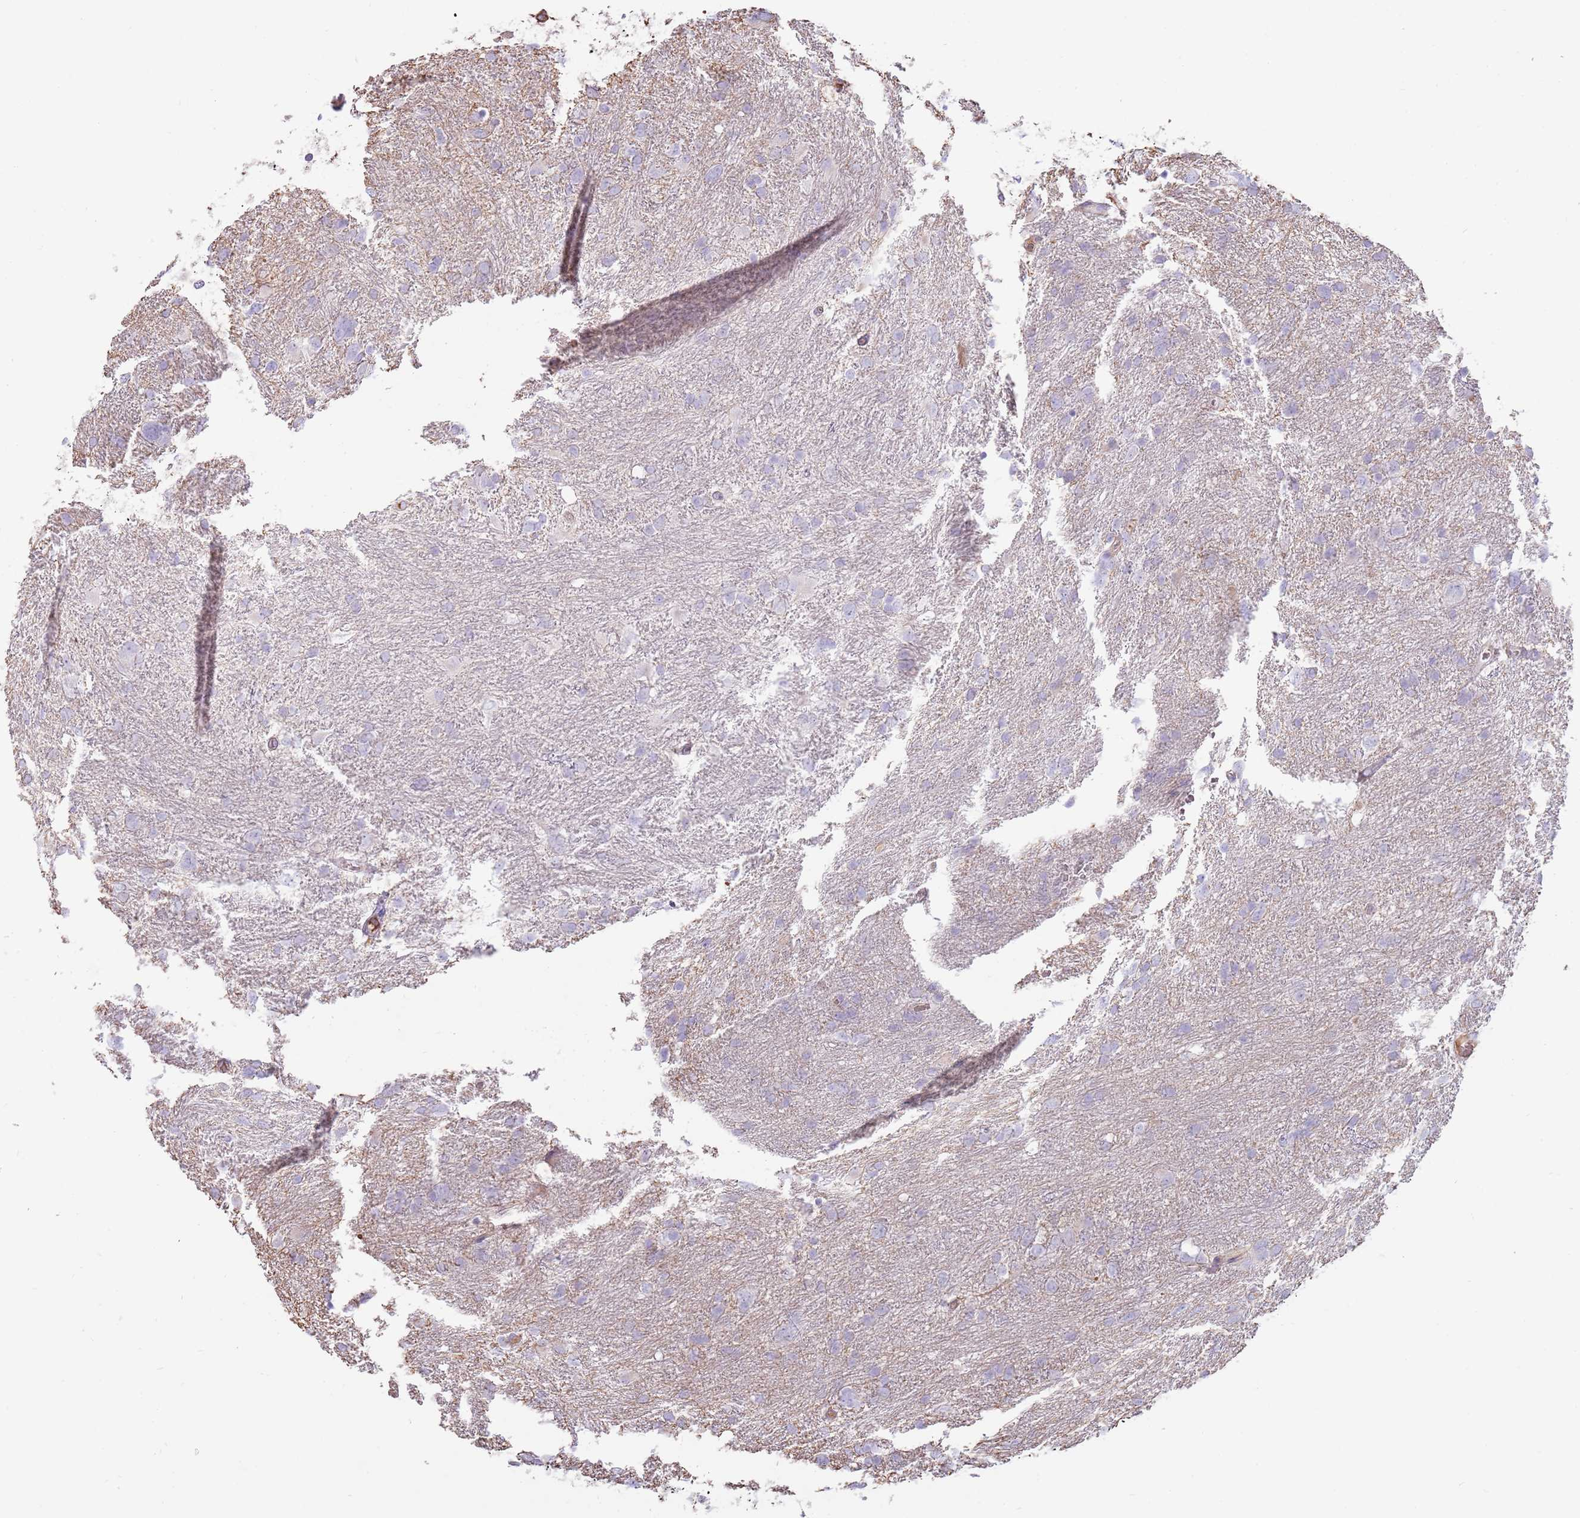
{"staining": {"intensity": "negative", "quantity": "none", "location": "none"}, "tissue": "glioma", "cell_type": "Tumor cells", "image_type": "cancer", "snomed": [{"axis": "morphology", "description": "Glioma, malignant, High grade"}, {"axis": "topography", "description": "Brain"}], "caption": "The immunohistochemistry micrograph has no significant positivity in tumor cells of glioma tissue.", "gene": "MCUB", "patient": {"sex": "male", "age": 61}}